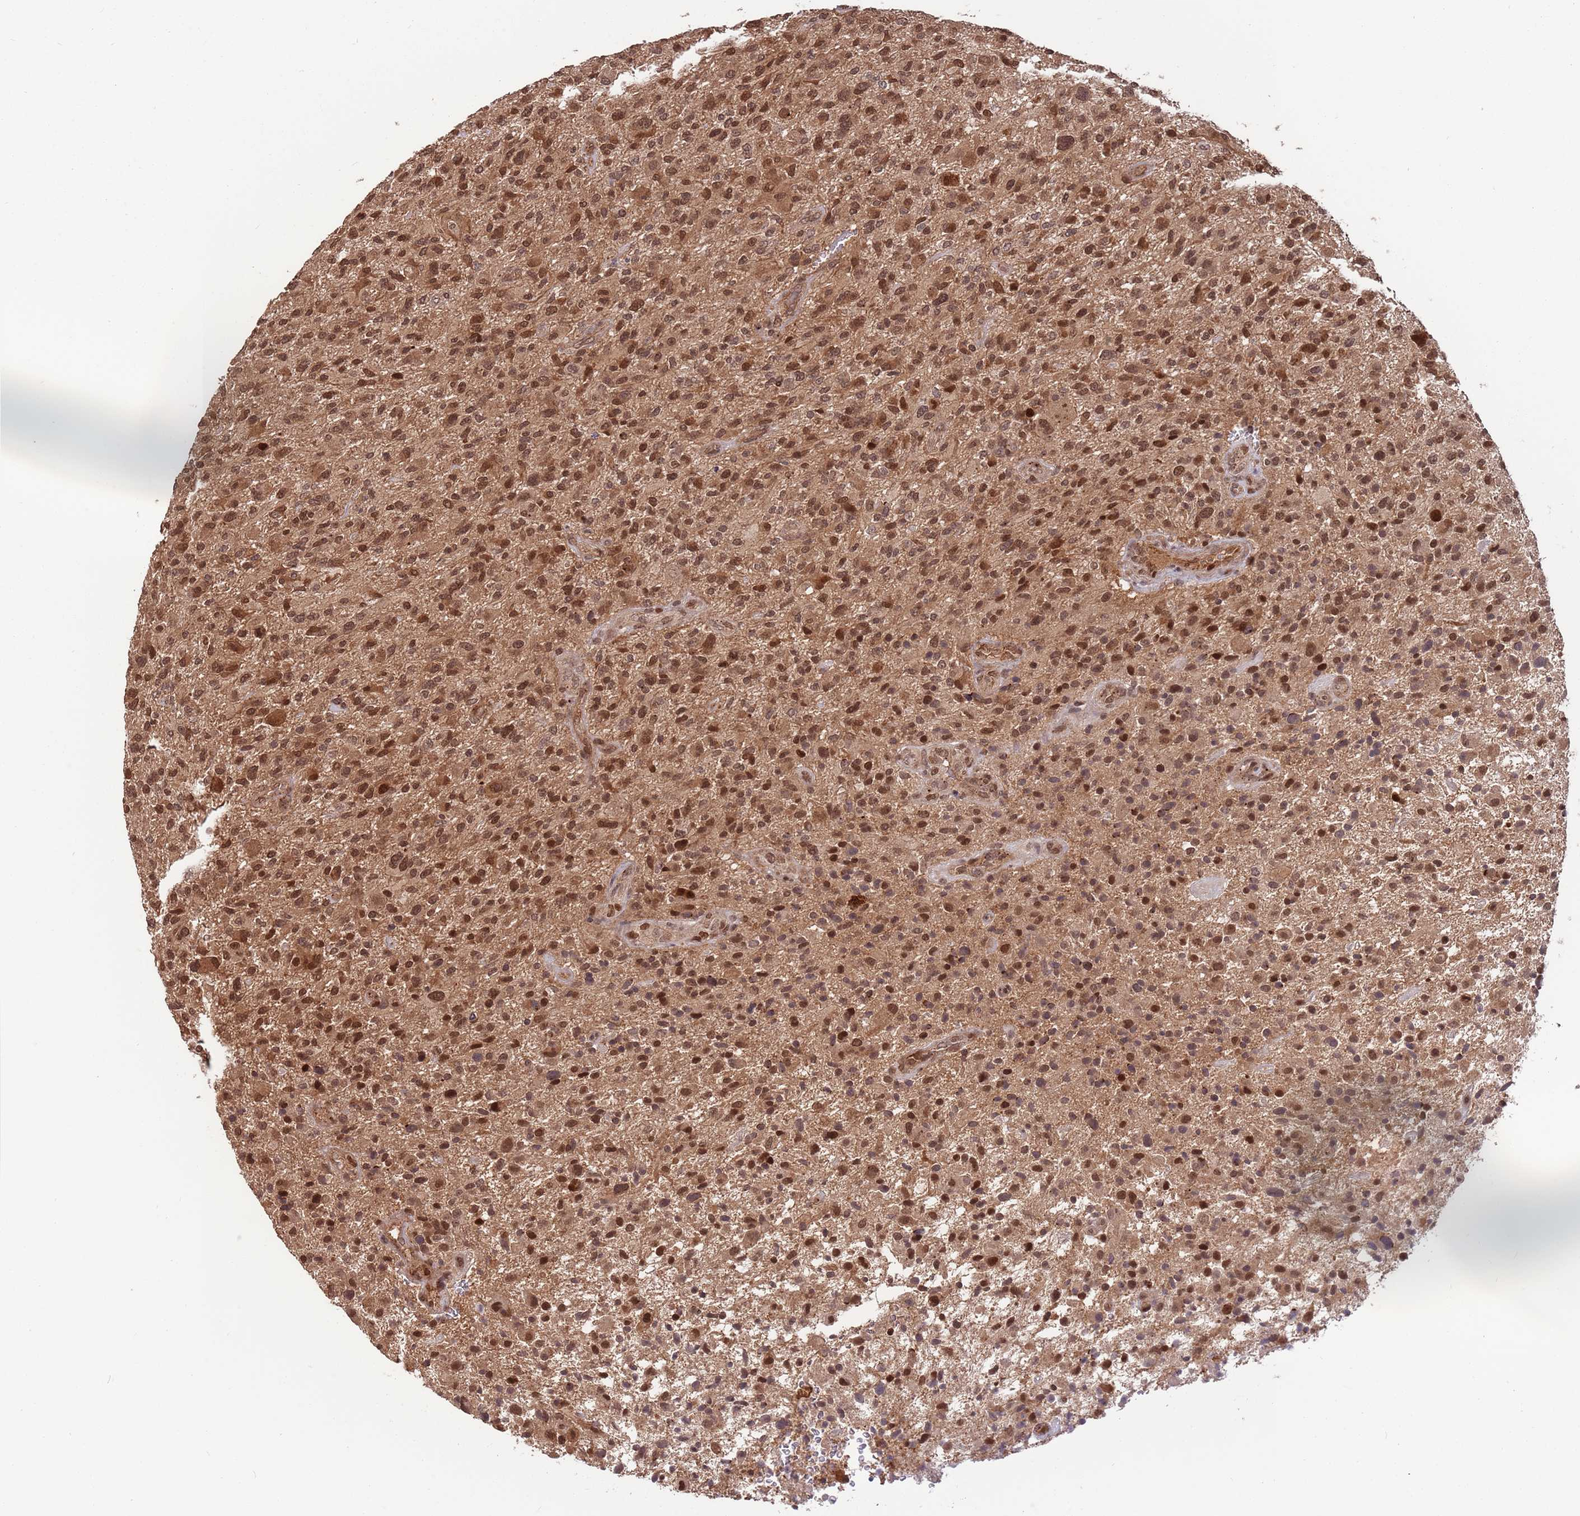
{"staining": {"intensity": "strong", "quantity": ">75%", "location": "cytoplasmic/membranous,nuclear"}, "tissue": "glioma", "cell_type": "Tumor cells", "image_type": "cancer", "snomed": [{"axis": "morphology", "description": "Glioma, malignant, High grade"}, {"axis": "topography", "description": "Brain"}], "caption": "Immunohistochemistry (DAB (3,3'-diaminobenzidine)) staining of human high-grade glioma (malignant) displays strong cytoplasmic/membranous and nuclear protein staining in about >75% of tumor cells. The protein of interest is stained brown, and the nuclei are stained in blue (DAB IHC with brightfield microscopy, high magnification).", "gene": "SALL1", "patient": {"sex": "male", "age": 47}}